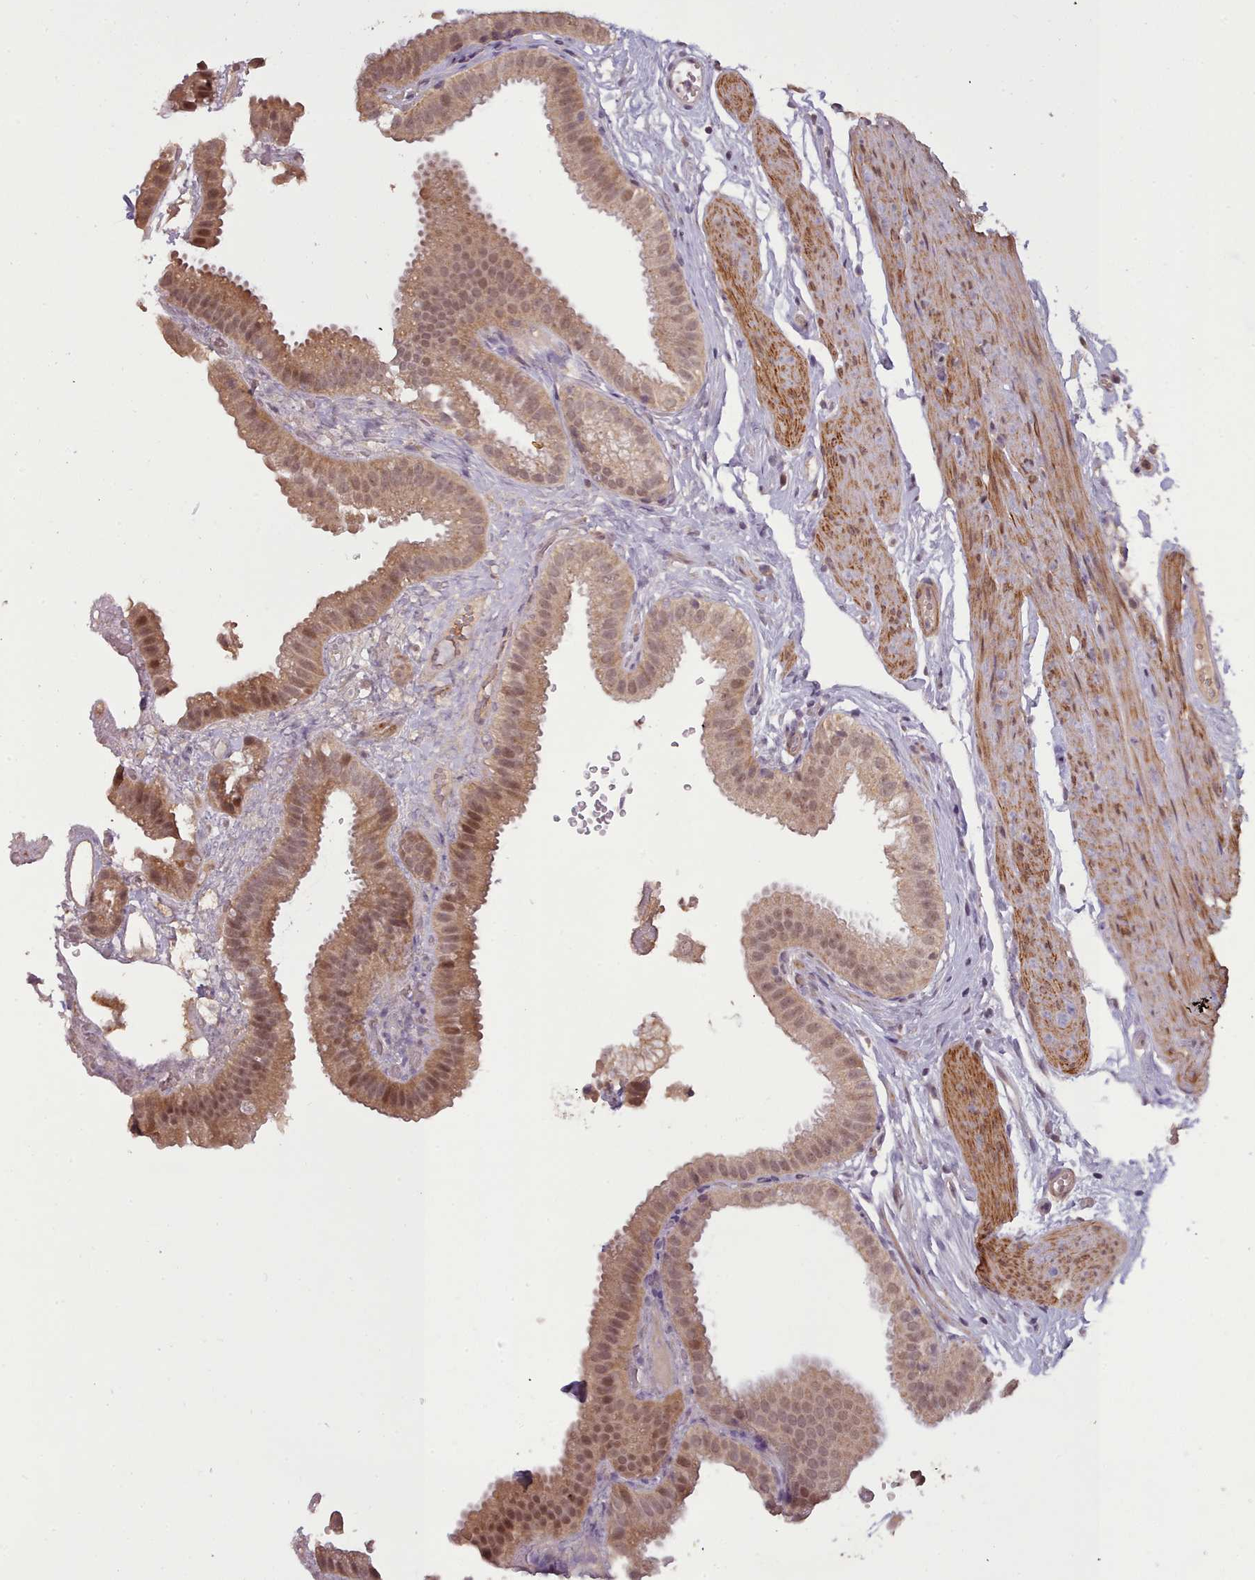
{"staining": {"intensity": "moderate", "quantity": ">75%", "location": "cytoplasmic/membranous,nuclear"}, "tissue": "gallbladder", "cell_type": "Glandular cells", "image_type": "normal", "snomed": [{"axis": "morphology", "description": "Normal tissue, NOS"}, {"axis": "topography", "description": "Gallbladder"}], "caption": "Moderate cytoplasmic/membranous,nuclear positivity for a protein is present in about >75% of glandular cells of unremarkable gallbladder using IHC.", "gene": "CDC6", "patient": {"sex": "female", "age": 61}}